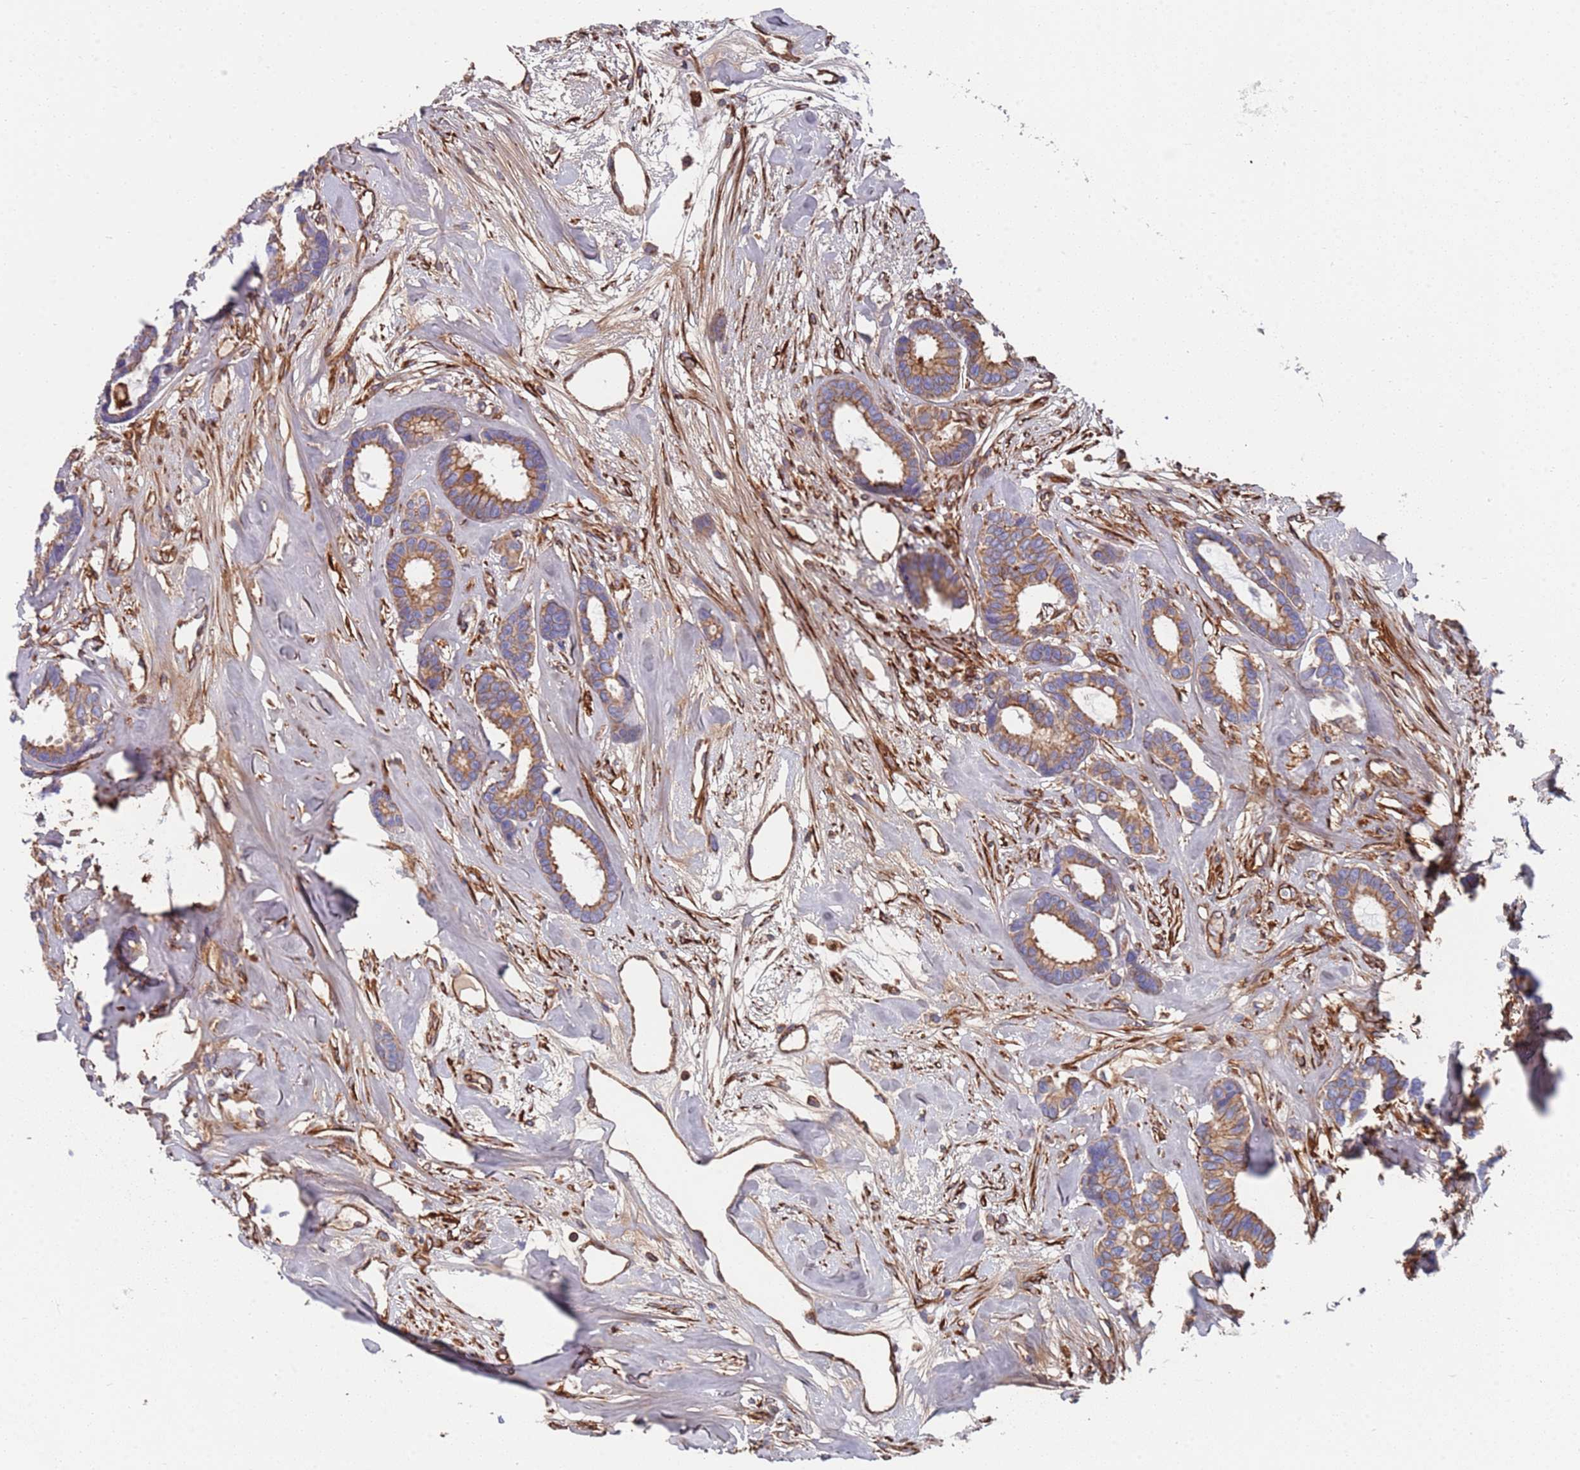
{"staining": {"intensity": "moderate", "quantity": ">75%", "location": "cytoplasmic/membranous"}, "tissue": "breast cancer", "cell_type": "Tumor cells", "image_type": "cancer", "snomed": [{"axis": "morphology", "description": "Duct carcinoma"}, {"axis": "topography", "description": "Breast"}], "caption": "This is an image of immunohistochemistry (IHC) staining of infiltrating ductal carcinoma (breast), which shows moderate staining in the cytoplasmic/membranous of tumor cells.", "gene": "JAKMIP2", "patient": {"sex": "female", "age": 87}}